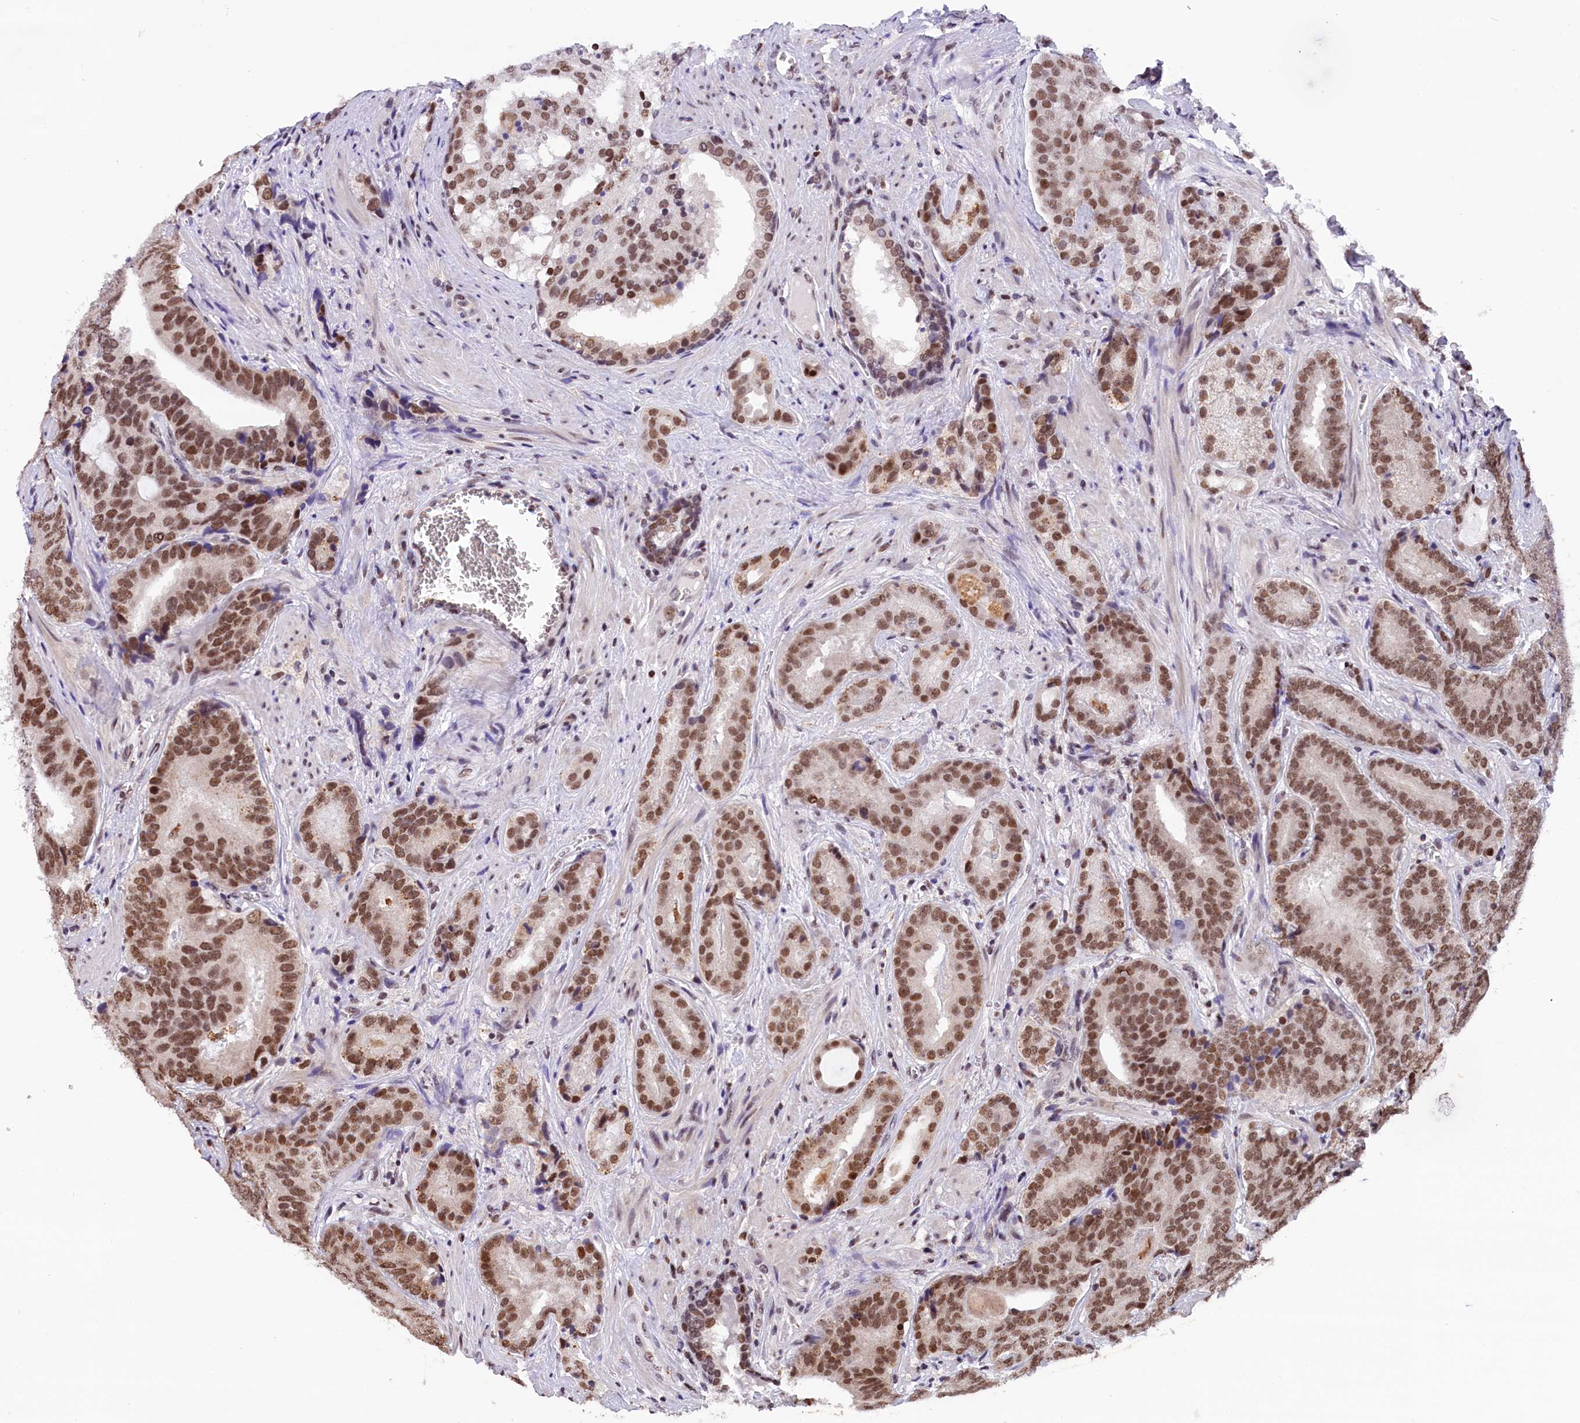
{"staining": {"intensity": "moderate", "quantity": ">75%", "location": "nuclear"}, "tissue": "prostate cancer", "cell_type": "Tumor cells", "image_type": "cancer", "snomed": [{"axis": "morphology", "description": "Adenocarcinoma, High grade"}, {"axis": "topography", "description": "Prostate"}], "caption": "A photomicrograph of human prostate cancer (high-grade adenocarcinoma) stained for a protein exhibits moderate nuclear brown staining in tumor cells.", "gene": "CDYL2", "patient": {"sex": "male", "age": 55}}